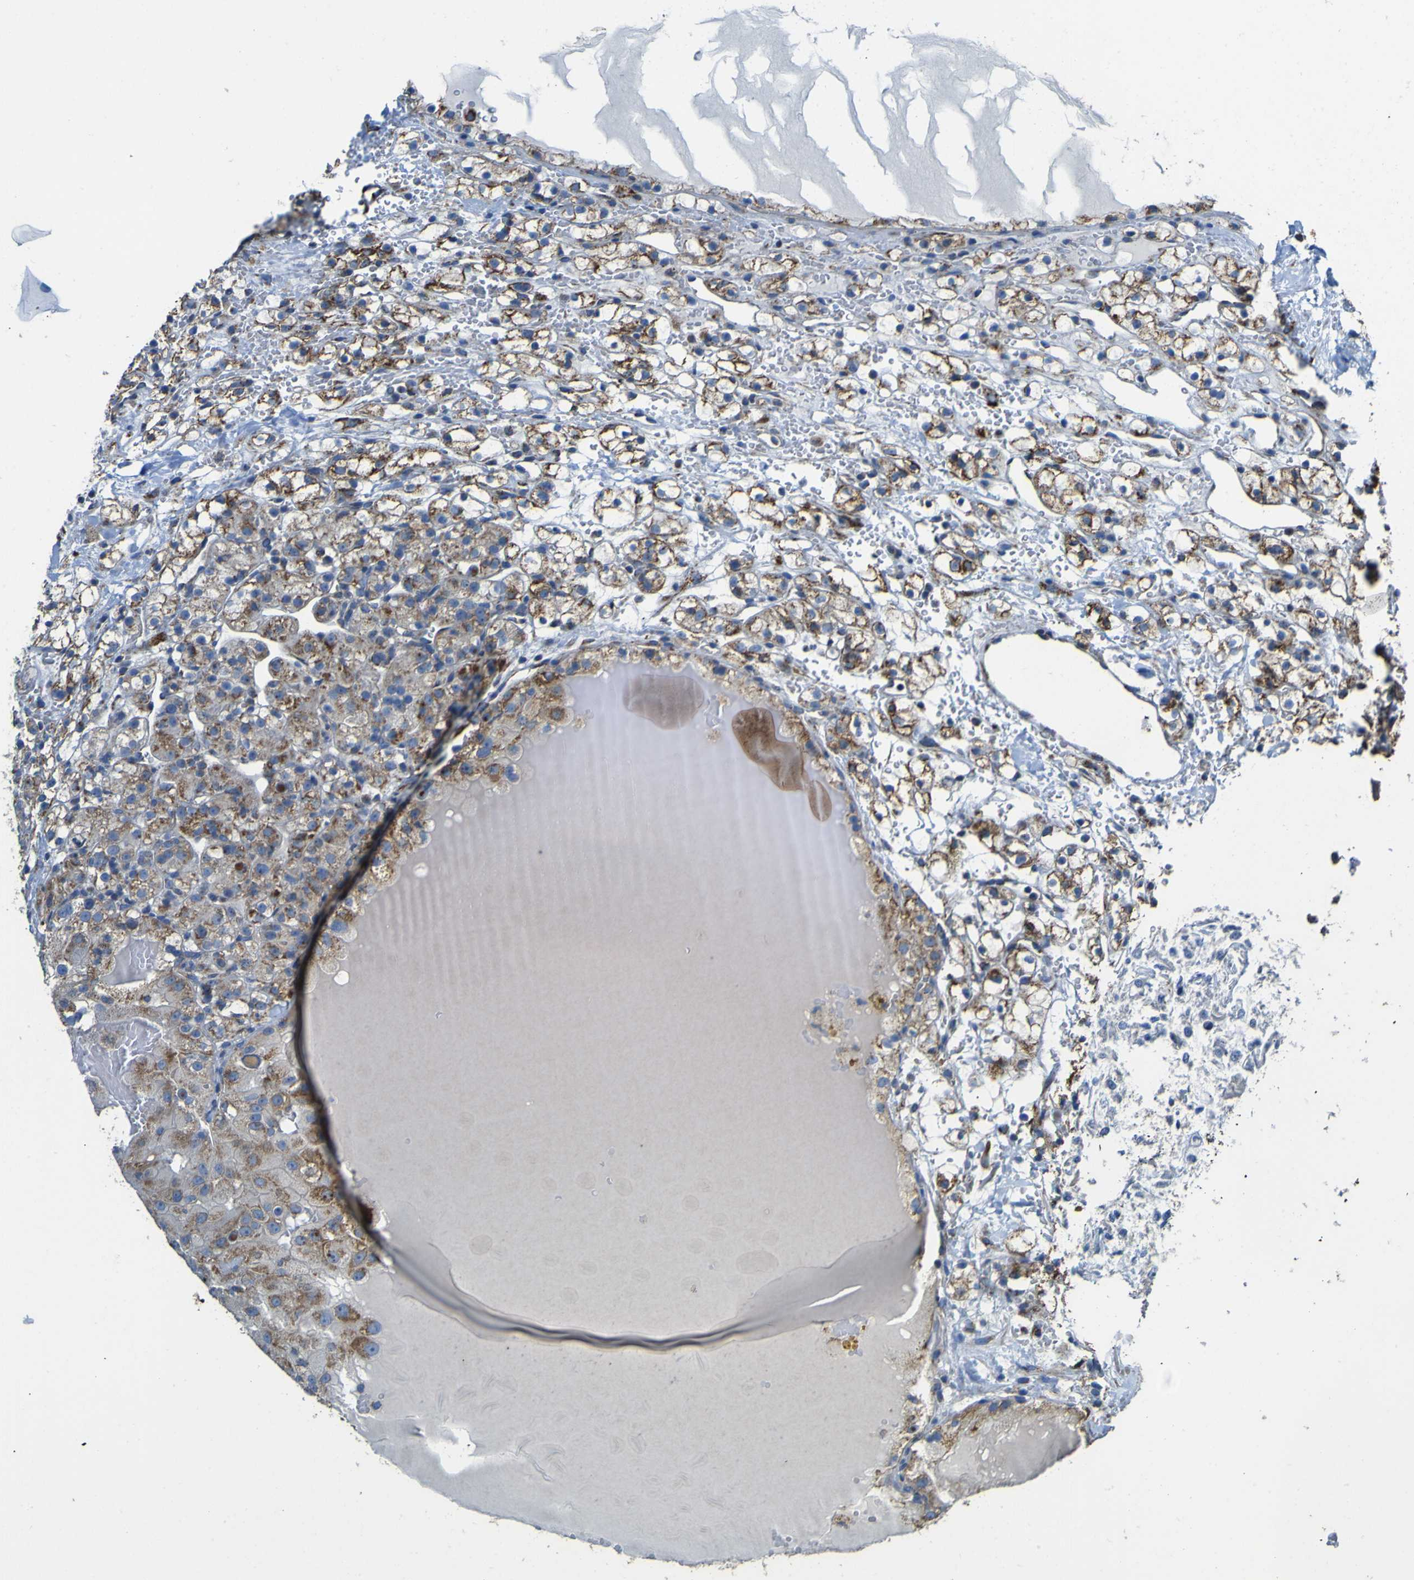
{"staining": {"intensity": "moderate", "quantity": ">75%", "location": "cytoplasmic/membranous"}, "tissue": "renal cancer", "cell_type": "Tumor cells", "image_type": "cancer", "snomed": [{"axis": "morphology", "description": "Adenocarcinoma, NOS"}, {"axis": "topography", "description": "Kidney"}], "caption": "An image of human renal cancer stained for a protein shows moderate cytoplasmic/membranous brown staining in tumor cells. (Brightfield microscopy of DAB IHC at high magnification).", "gene": "ALDH18A1", "patient": {"sex": "male", "age": 61}}